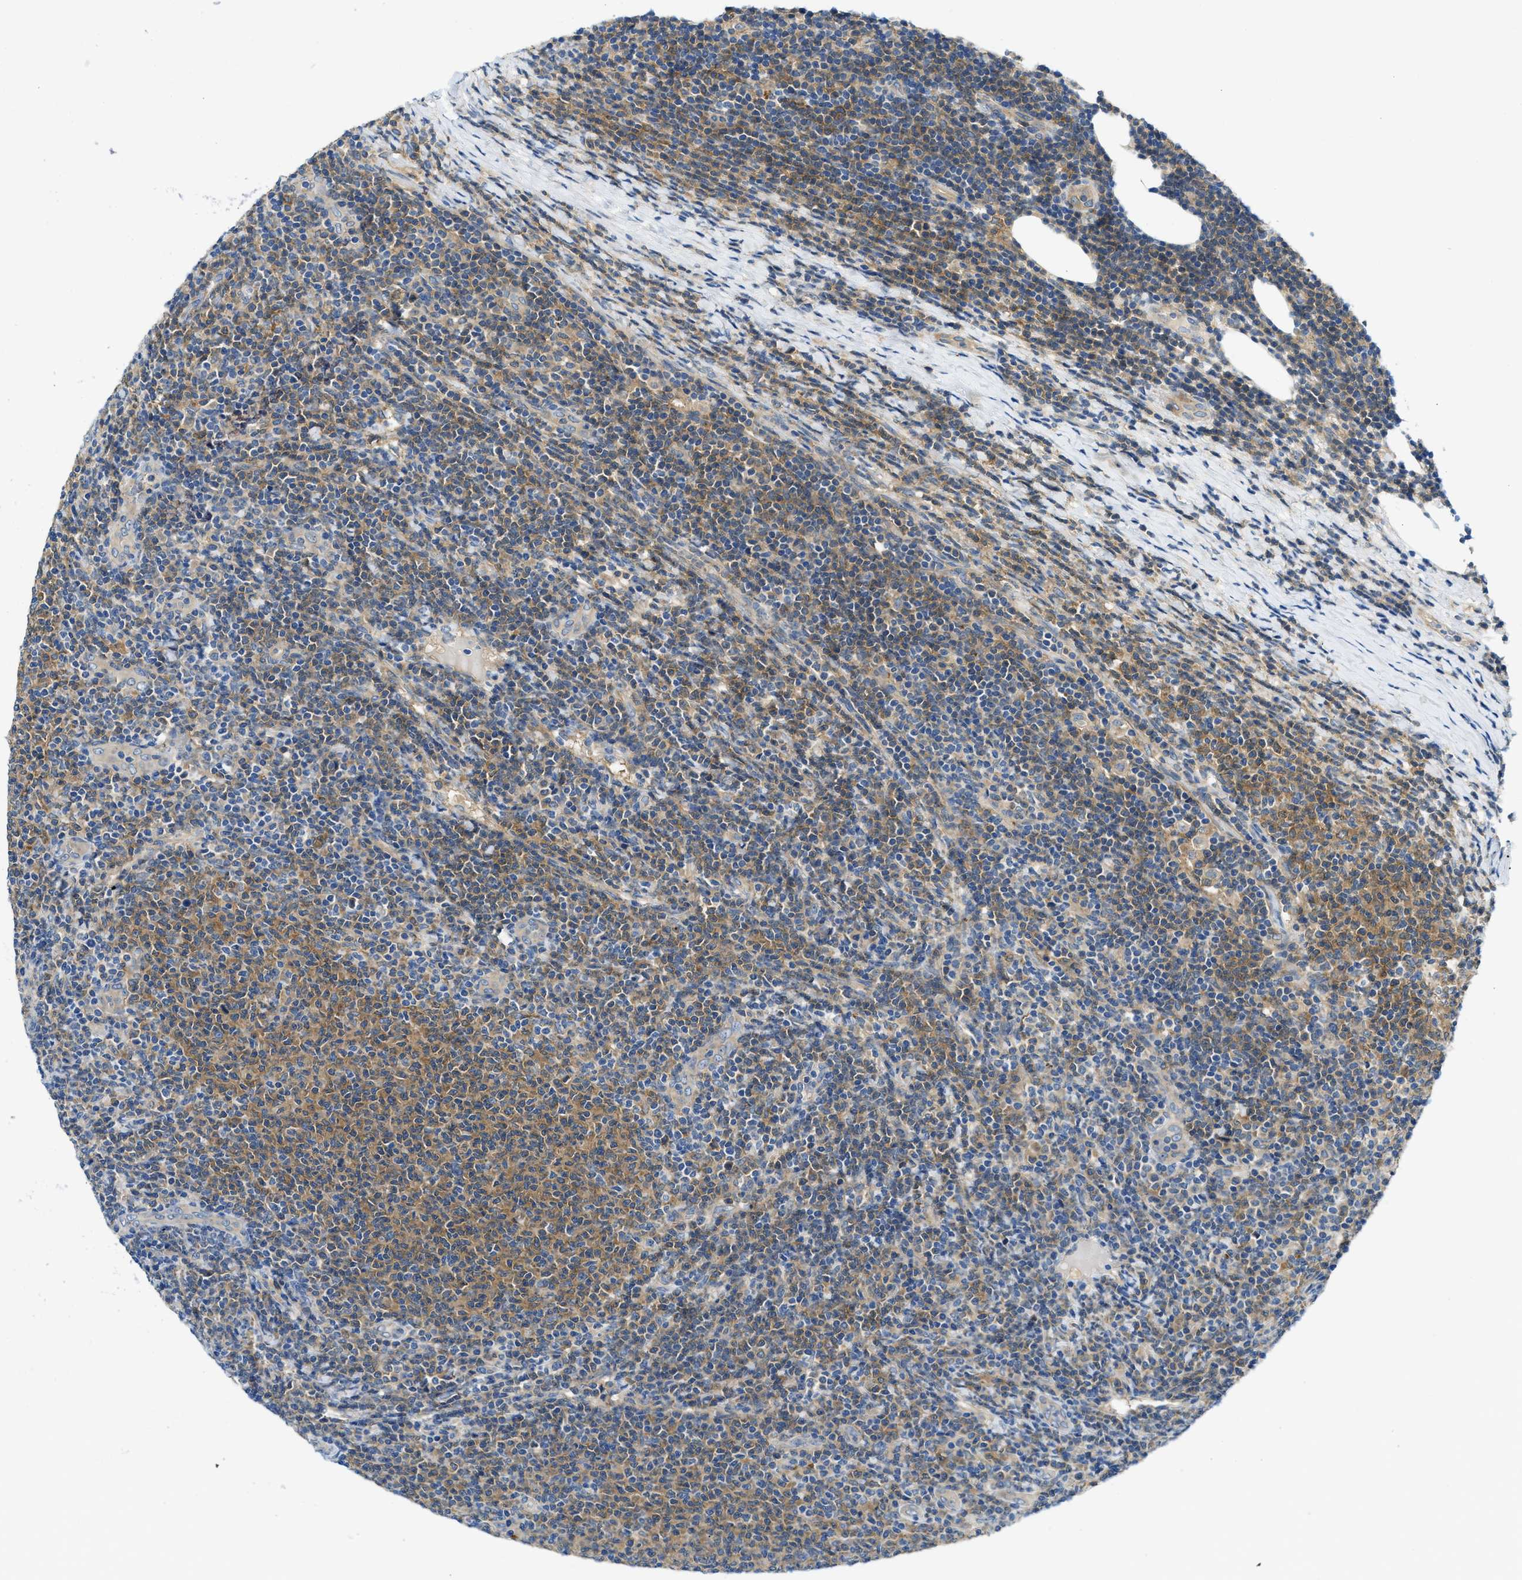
{"staining": {"intensity": "moderate", "quantity": "25%-75%", "location": "cytoplasmic/membranous"}, "tissue": "lymphoma", "cell_type": "Tumor cells", "image_type": "cancer", "snomed": [{"axis": "morphology", "description": "Malignant lymphoma, non-Hodgkin's type, Low grade"}, {"axis": "topography", "description": "Lymph node"}], "caption": "About 25%-75% of tumor cells in malignant lymphoma, non-Hodgkin's type (low-grade) demonstrate moderate cytoplasmic/membranous protein expression as visualized by brown immunohistochemical staining.", "gene": "RIPK2", "patient": {"sex": "male", "age": 66}}